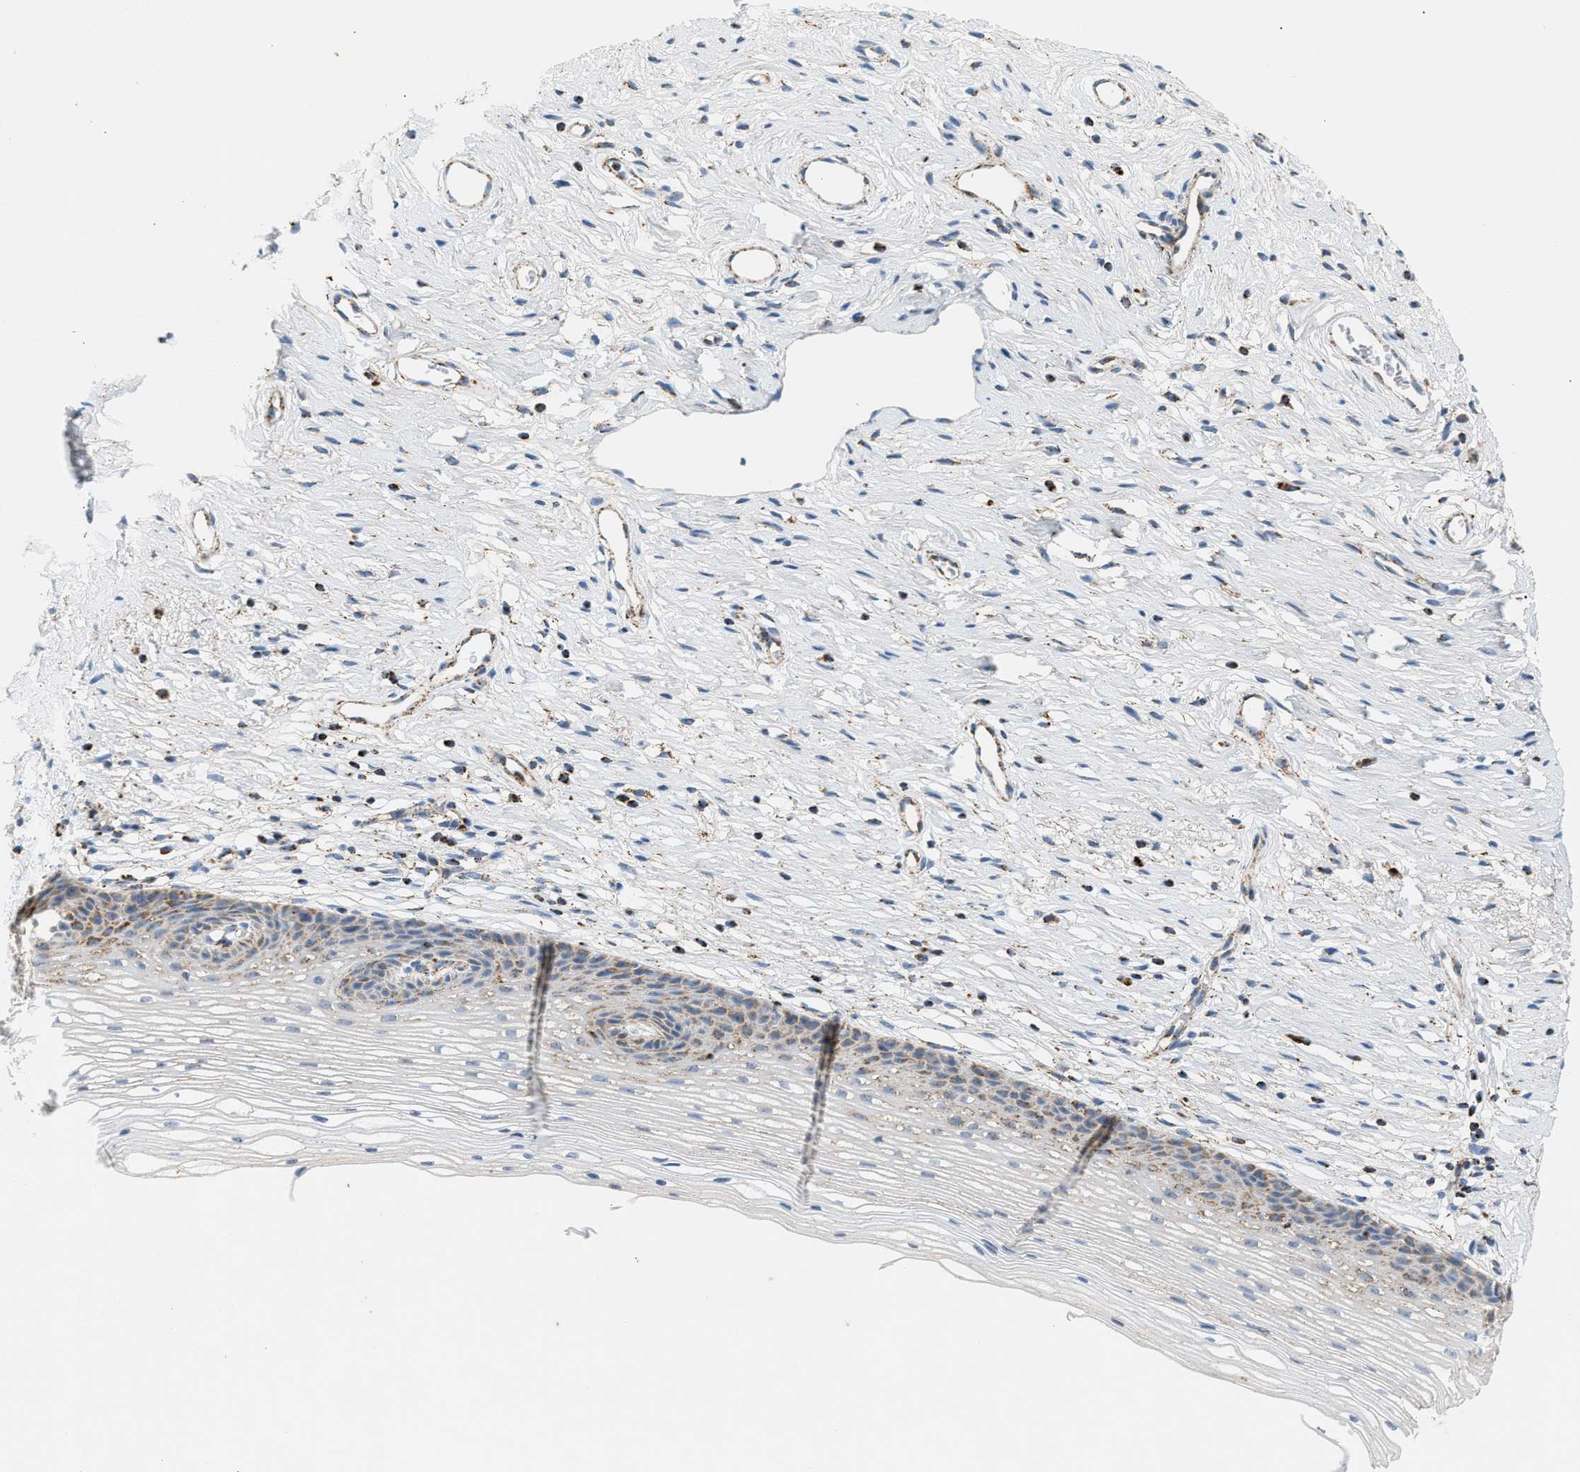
{"staining": {"intensity": "moderate", "quantity": ">75%", "location": "cytoplasmic/membranous"}, "tissue": "cervix", "cell_type": "Glandular cells", "image_type": "normal", "snomed": [{"axis": "morphology", "description": "Normal tissue, NOS"}, {"axis": "topography", "description": "Cervix"}], "caption": "Protein staining of normal cervix exhibits moderate cytoplasmic/membranous expression in about >75% of glandular cells. (DAB = brown stain, brightfield microscopy at high magnification).", "gene": "OGDH", "patient": {"sex": "female", "age": 77}}